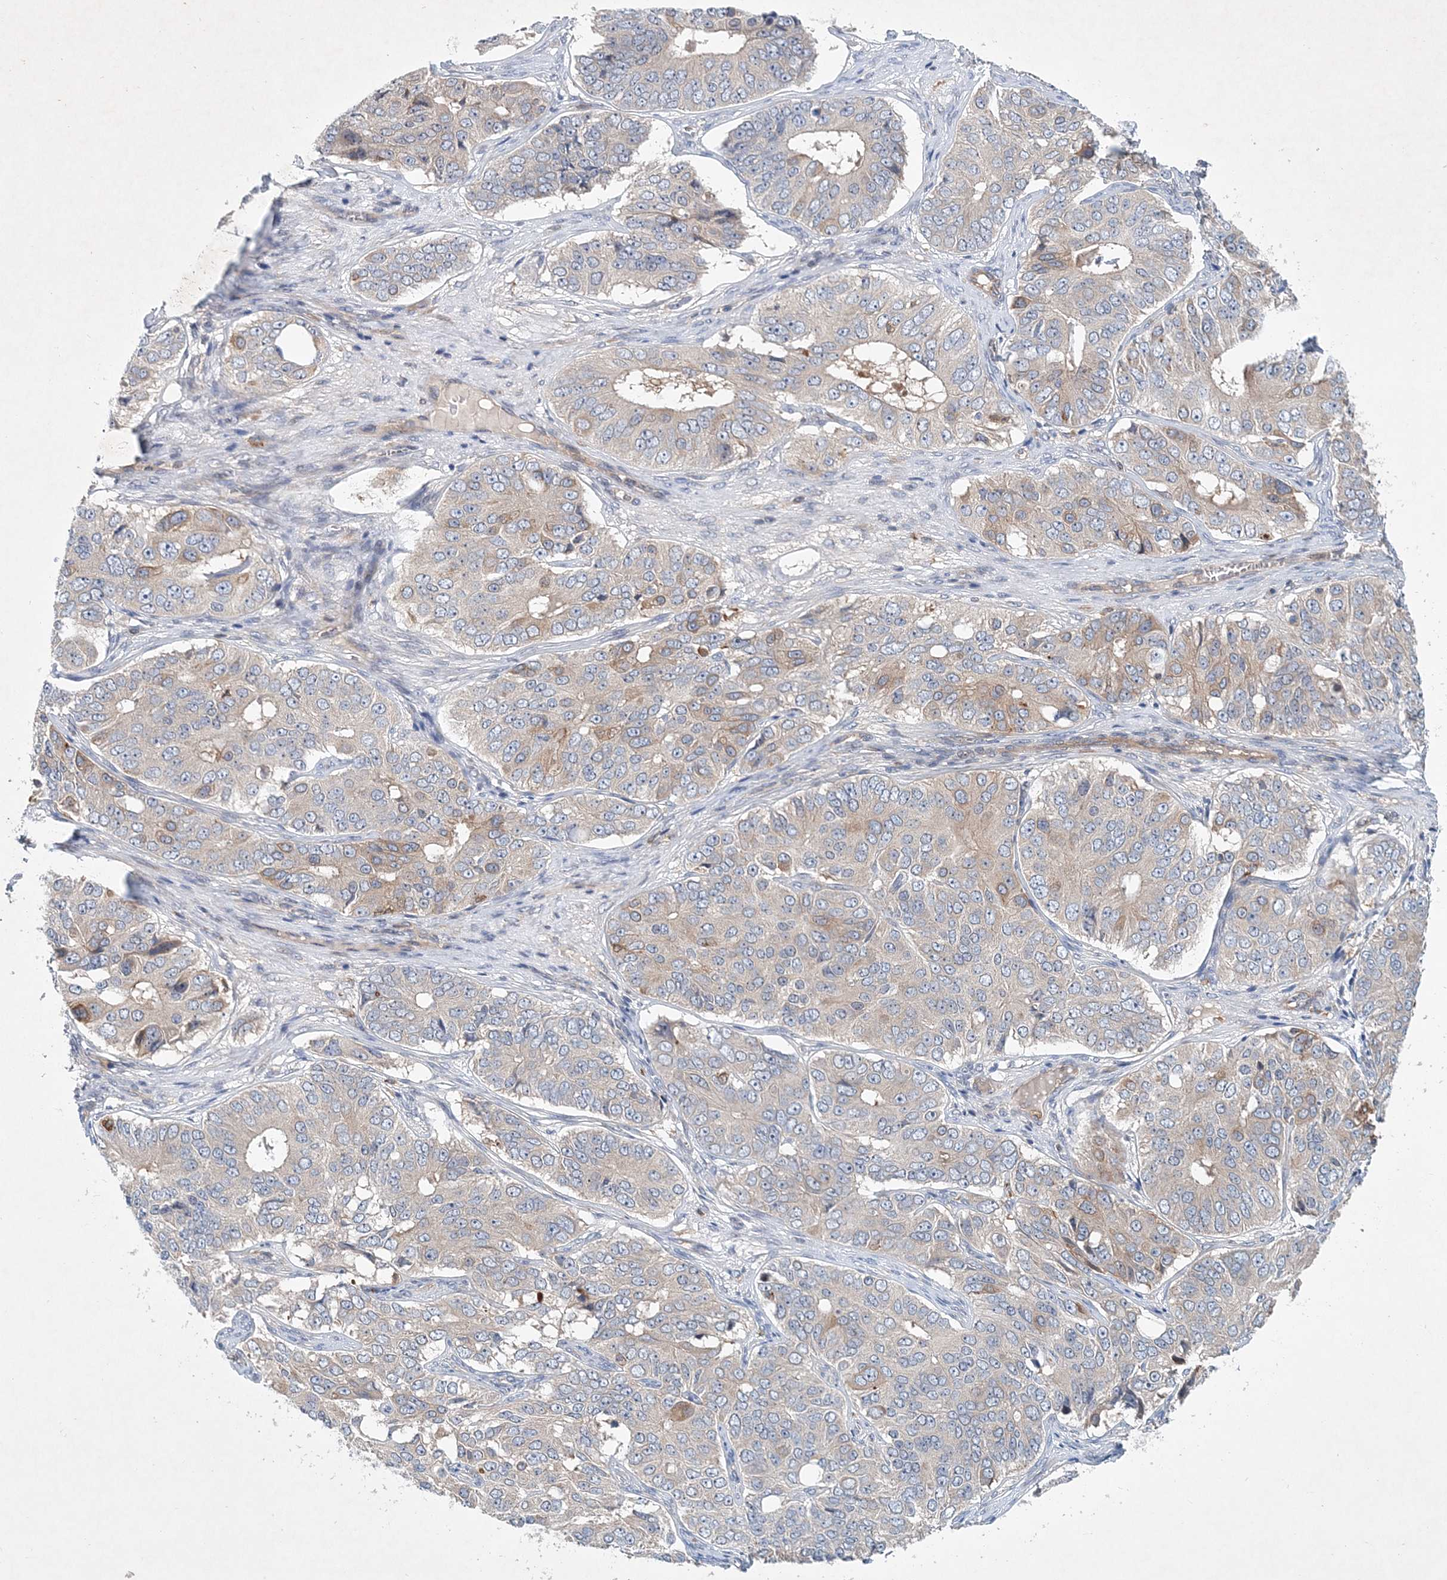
{"staining": {"intensity": "weak", "quantity": "<25%", "location": "cytoplasmic/membranous"}, "tissue": "ovarian cancer", "cell_type": "Tumor cells", "image_type": "cancer", "snomed": [{"axis": "morphology", "description": "Carcinoma, endometroid"}, {"axis": "topography", "description": "Ovary"}], "caption": "IHC of human endometroid carcinoma (ovarian) reveals no positivity in tumor cells.", "gene": "P2RY10", "patient": {"sex": "female", "age": 51}}